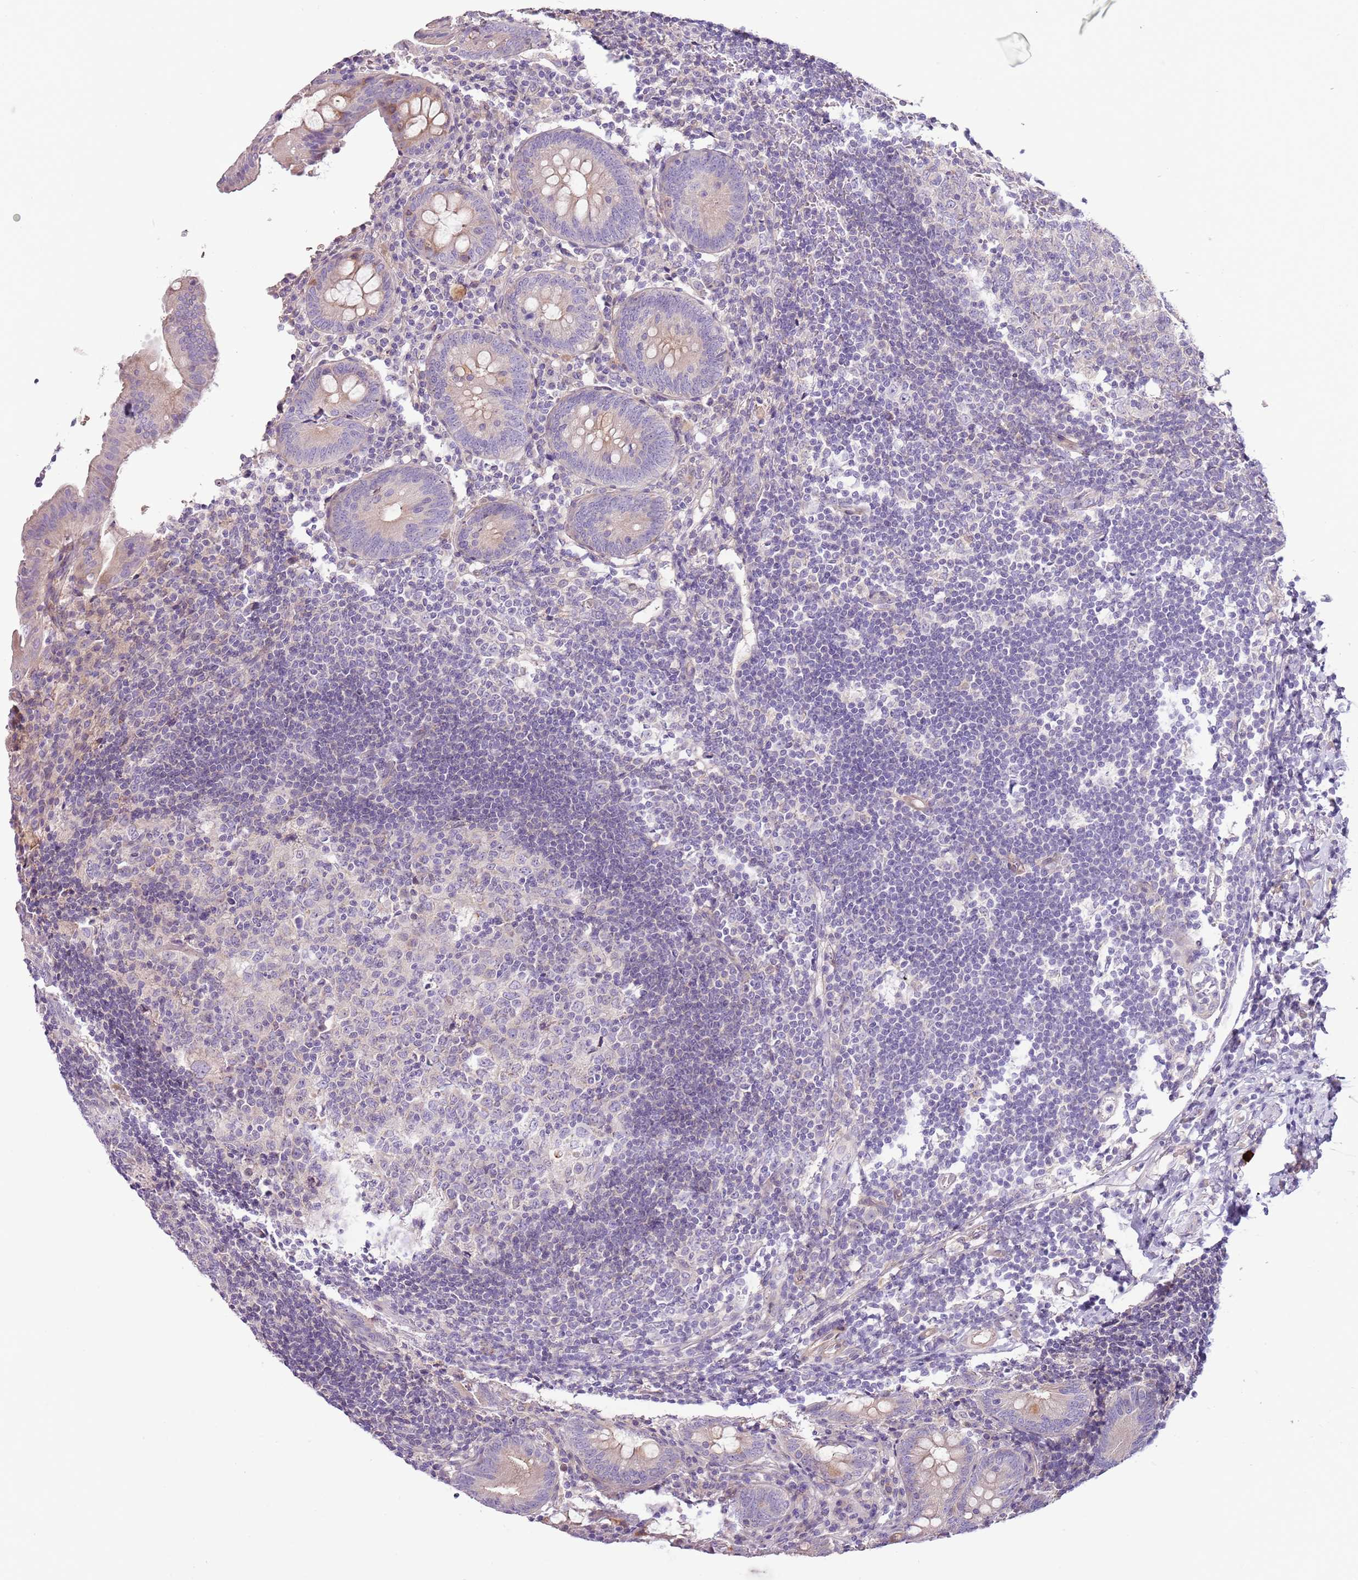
{"staining": {"intensity": "weak", "quantity": "<25%", "location": "cytoplasmic/membranous"}, "tissue": "appendix", "cell_type": "Glandular cells", "image_type": "normal", "snomed": [{"axis": "morphology", "description": "Normal tissue, NOS"}, {"axis": "topography", "description": "Appendix"}], "caption": "IHC micrograph of benign appendix stained for a protein (brown), which demonstrates no expression in glandular cells.", "gene": "MRO", "patient": {"sex": "female", "age": 54}}